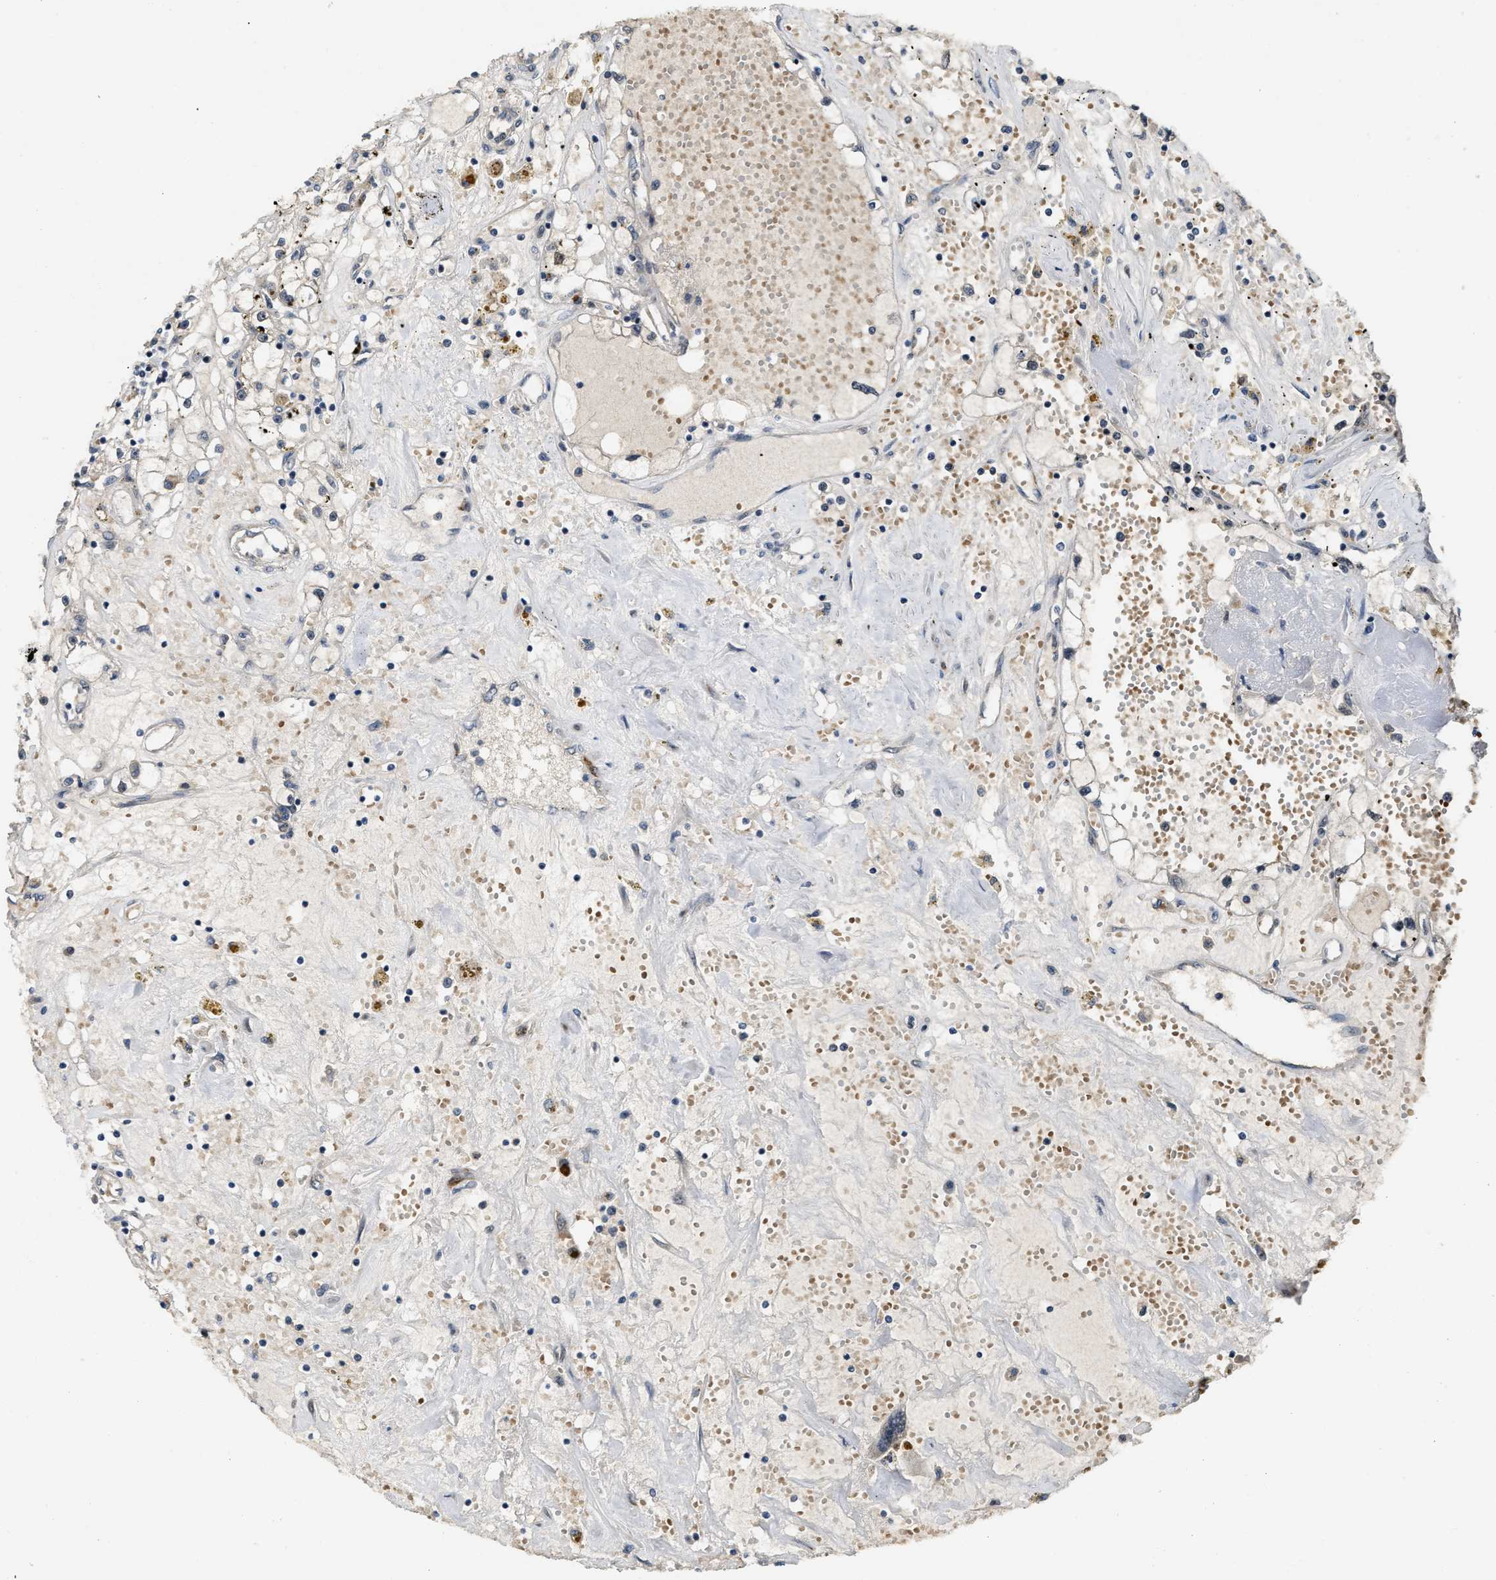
{"staining": {"intensity": "negative", "quantity": "none", "location": "none"}, "tissue": "renal cancer", "cell_type": "Tumor cells", "image_type": "cancer", "snomed": [{"axis": "morphology", "description": "Adenocarcinoma, NOS"}, {"axis": "topography", "description": "Kidney"}], "caption": "Immunohistochemistry of human renal adenocarcinoma exhibits no staining in tumor cells.", "gene": "KIF24", "patient": {"sex": "male", "age": 56}}